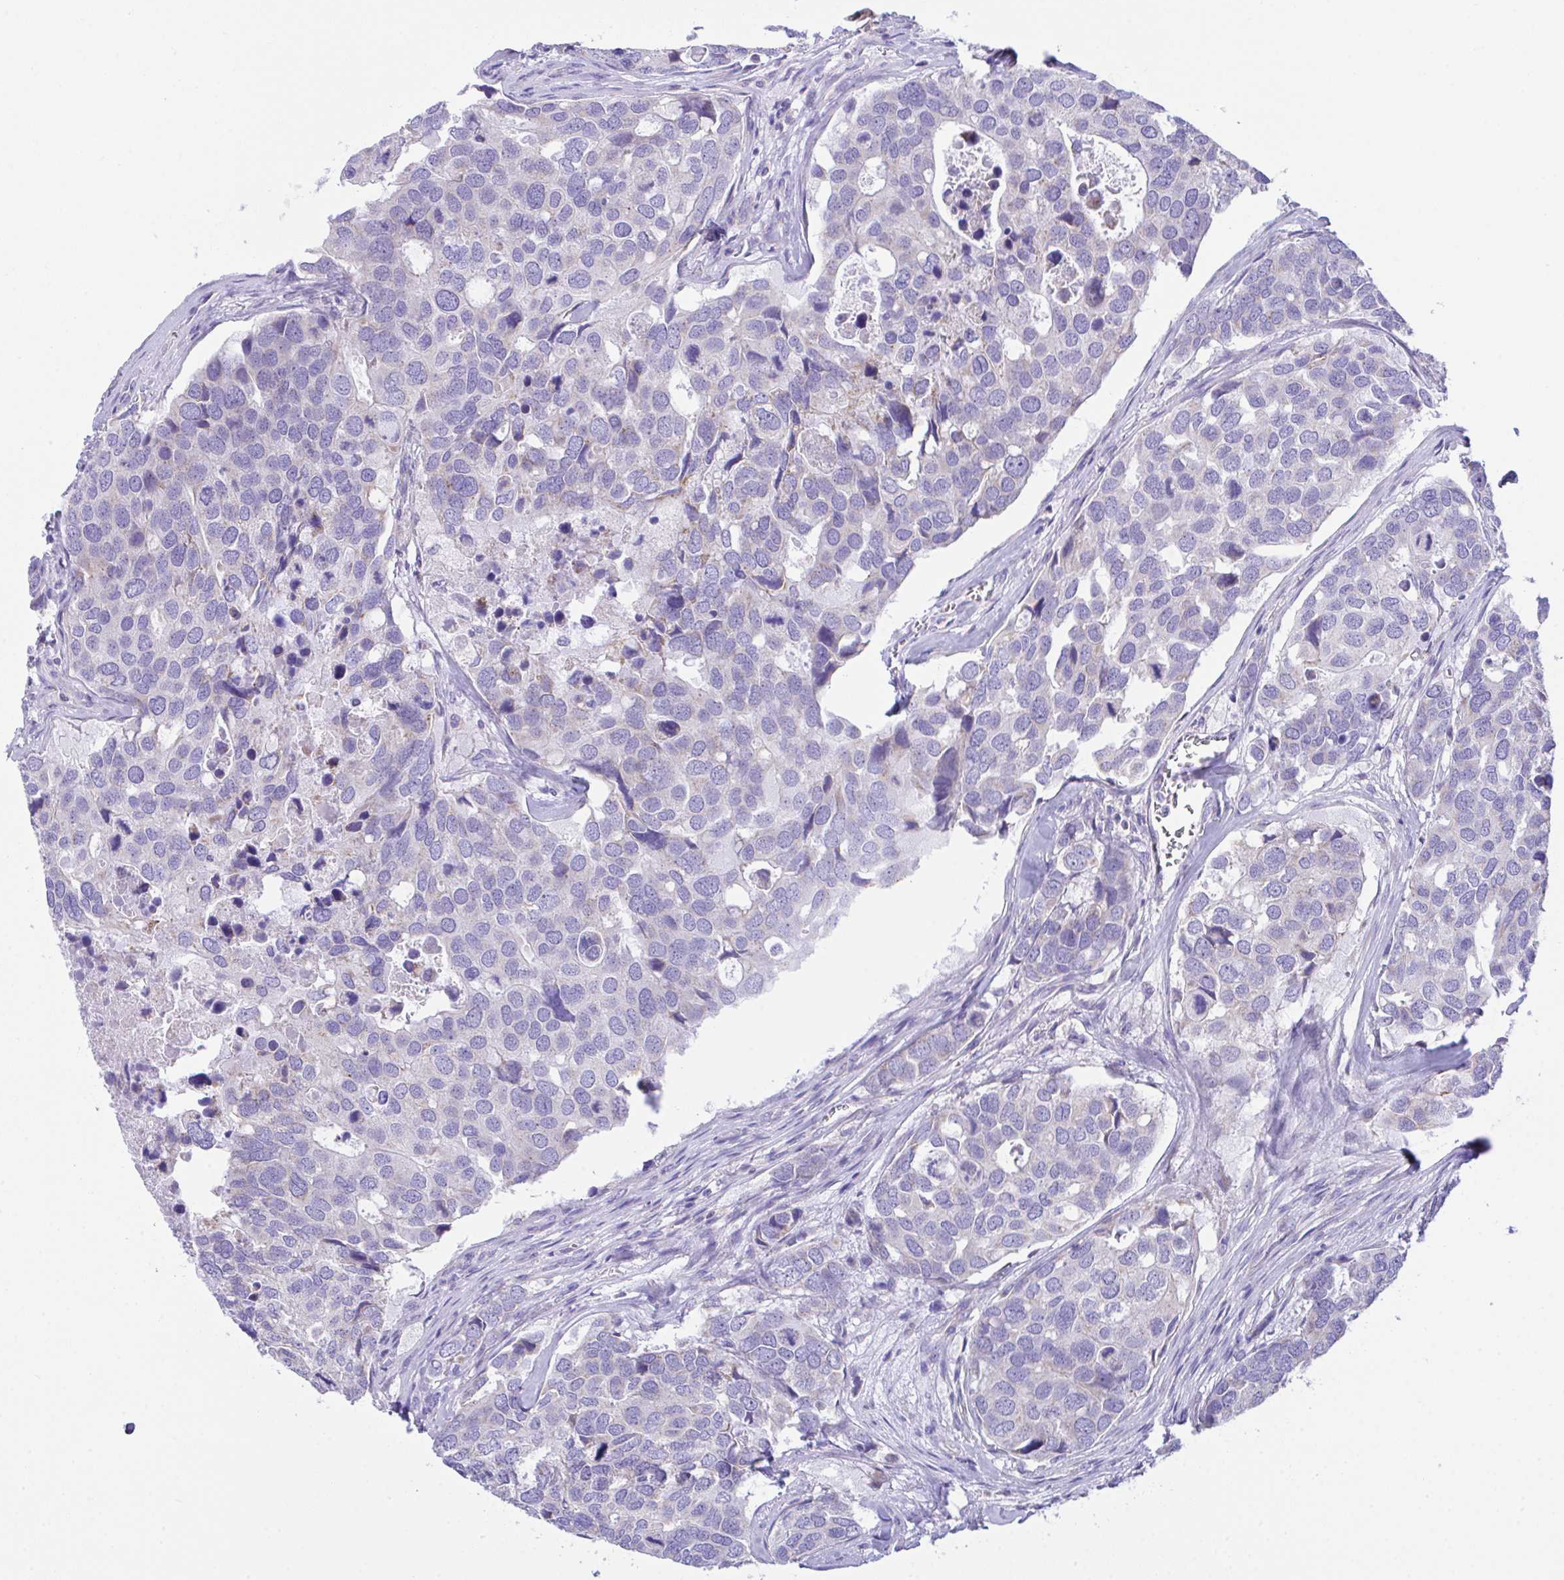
{"staining": {"intensity": "negative", "quantity": "none", "location": "none"}, "tissue": "breast cancer", "cell_type": "Tumor cells", "image_type": "cancer", "snomed": [{"axis": "morphology", "description": "Duct carcinoma"}, {"axis": "topography", "description": "Breast"}], "caption": "Protein analysis of breast invasive ductal carcinoma displays no significant positivity in tumor cells. (Stains: DAB immunohistochemistry (IHC) with hematoxylin counter stain, Microscopy: brightfield microscopy at high magnification).", "gene": "NLRP8", "patient": {"sex": "female", "age": 83}}